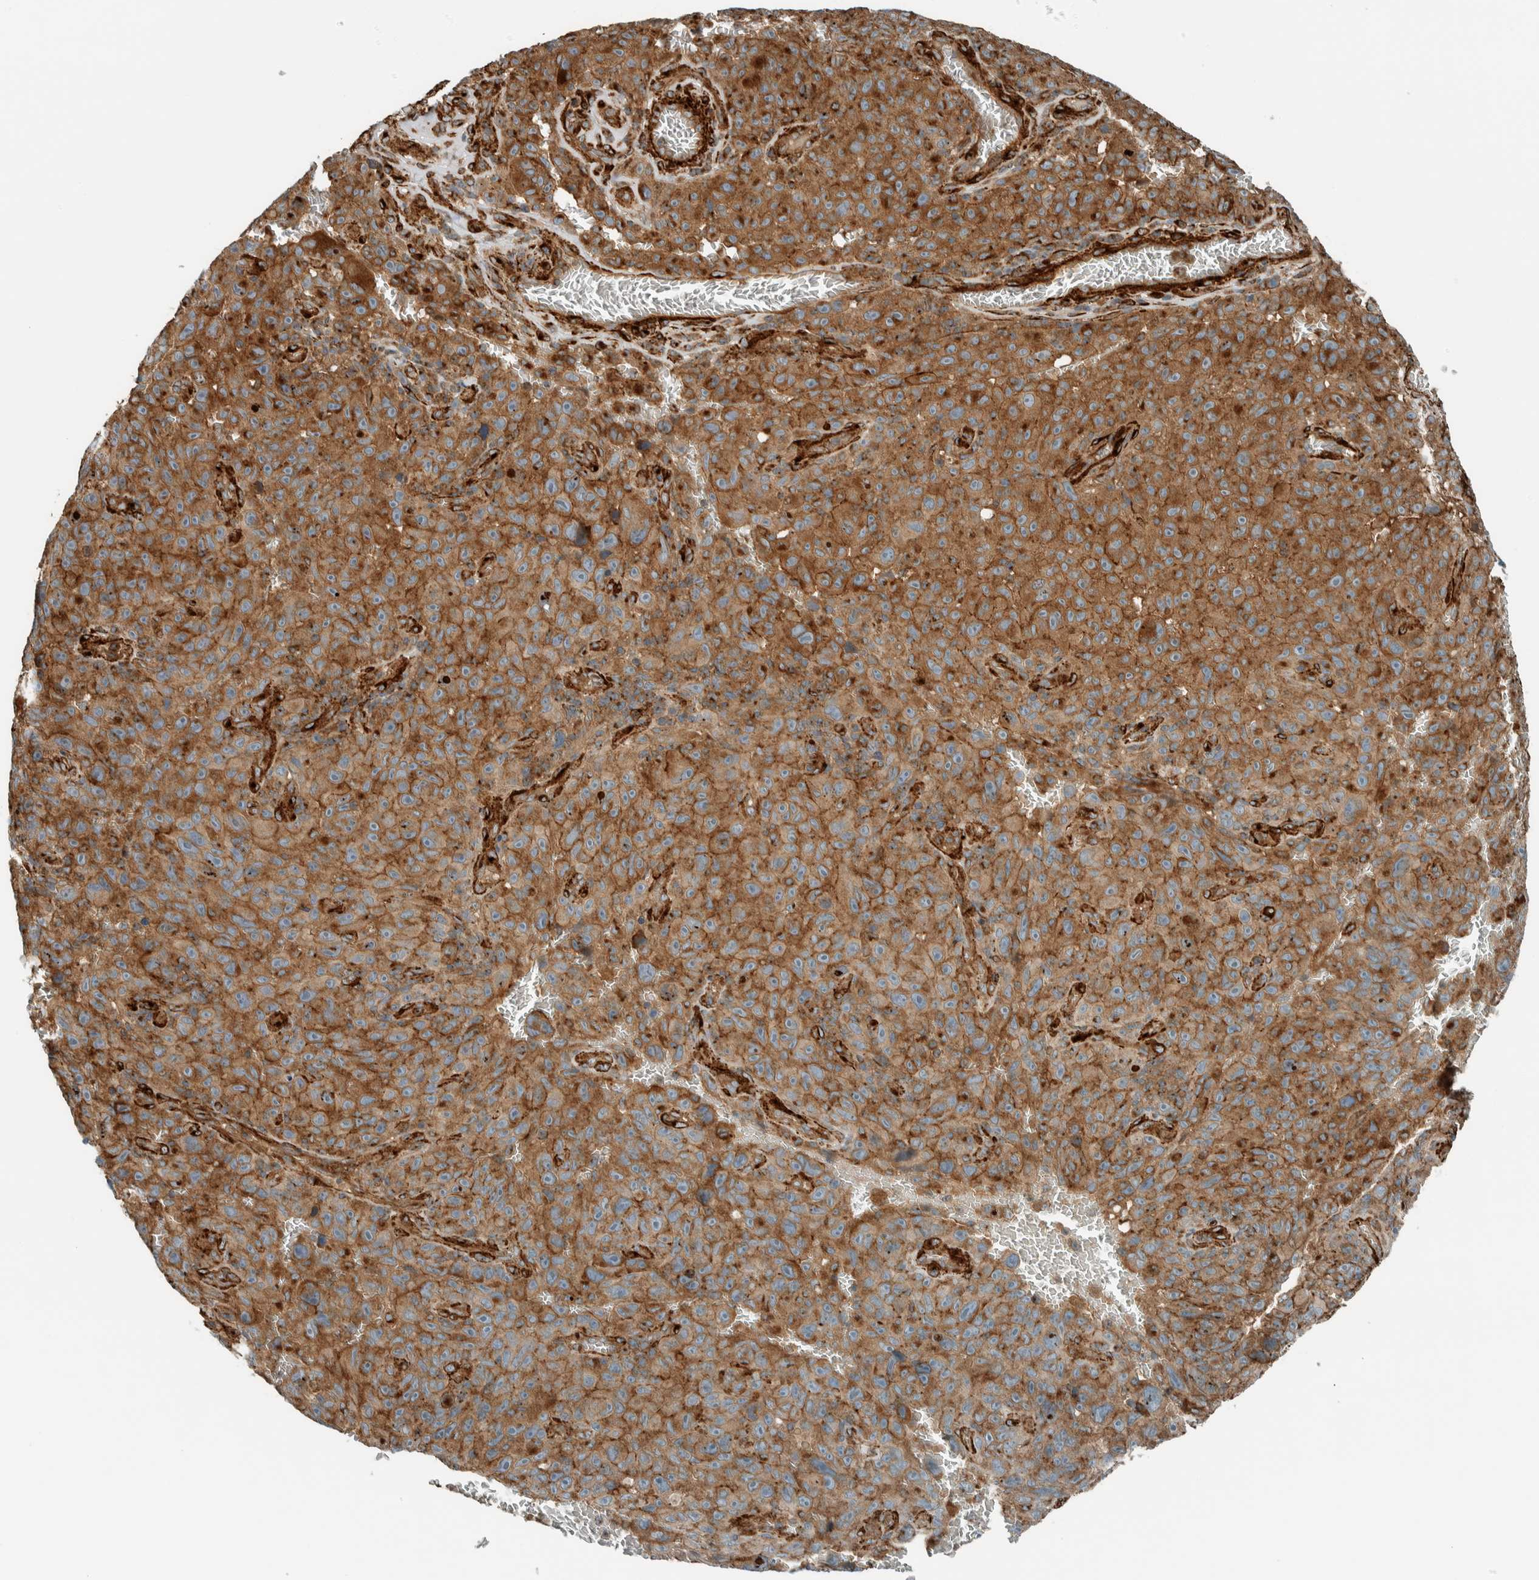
{"staining": {"intensity": "strong", "quantity": ">75%", "location": "cytoplasmic/membranous"}, "tissue": "melanoma", "cell_type": "Tumor cells", "image_type": "cancer", "snomed": [{"axis": "morphology", "description": "Malignant melanoma, NOS"}, {"axis": "topography", "description": "Skin"}], "caption": "Protein expression analysis of malignant melanoma exhibits strong cytoplasmic/membranous staining in about >75% of tumor cells.", "gene": "EXOC7", "patient": {"sex": "female", "age": 82}}